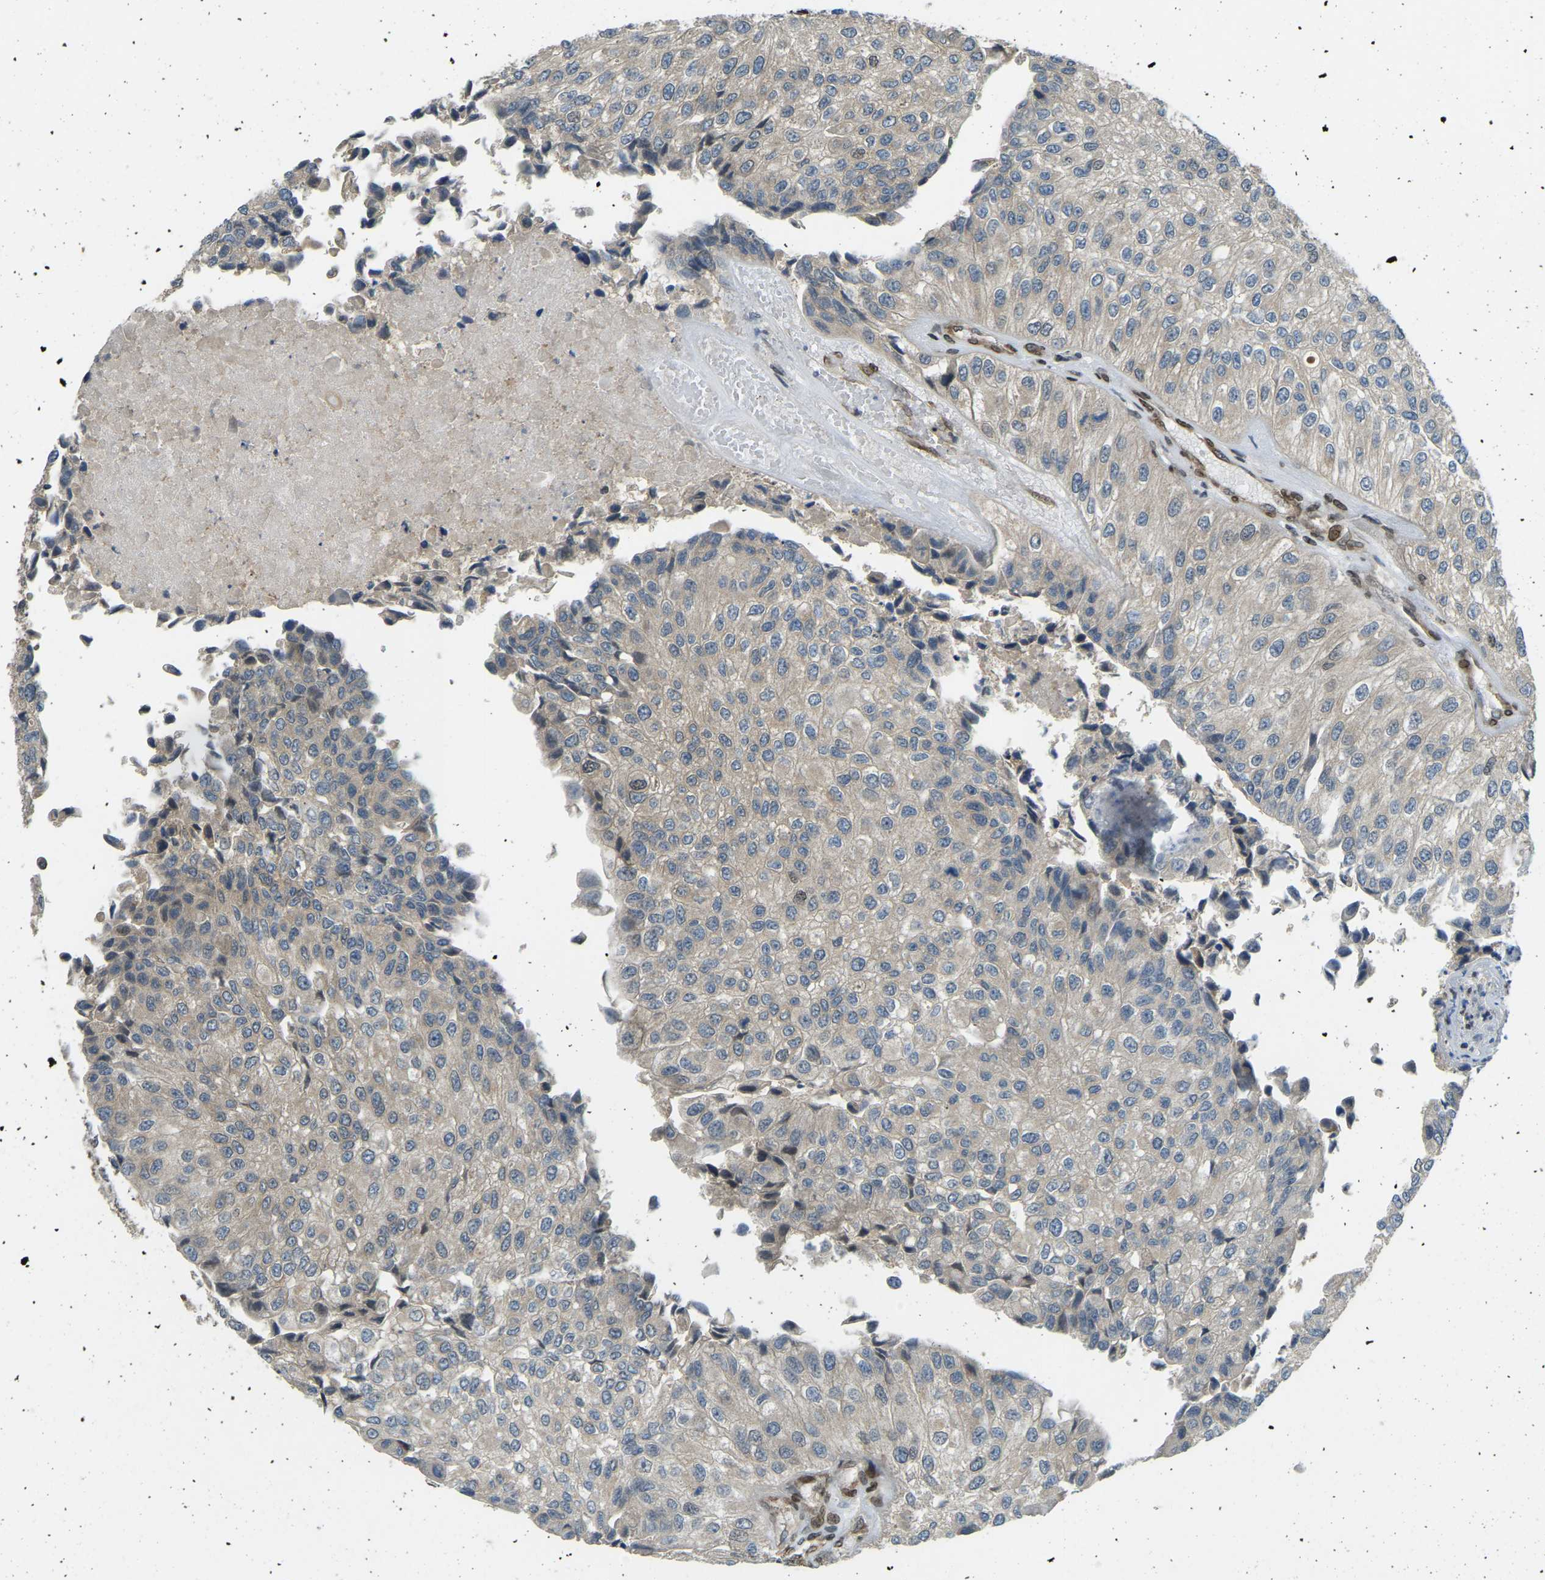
{"staining": {"intensity": "negative", "quantity": "none", "location": "none"}, "tissue": "urothelial cancer", "cell_type": "Tumor cells", "image_type": "cancer", "snomed": [{"axis": "morphology", "description": "Urothelial carcinoma, High grade"}, {"axis": "topography", "description": "Kidney"}, {"axis": "topography", "description": "Urinary bladder"}], "caption": "Immunohistochemistry (IHC) histopathology image of neoplastic tissue: human high-grade urothelial carcinoma stained with DAB reveals no significant protein staining in tumor cells.", "gene": "SYNE1", "patient": {"sex": "male", "age": 77}}